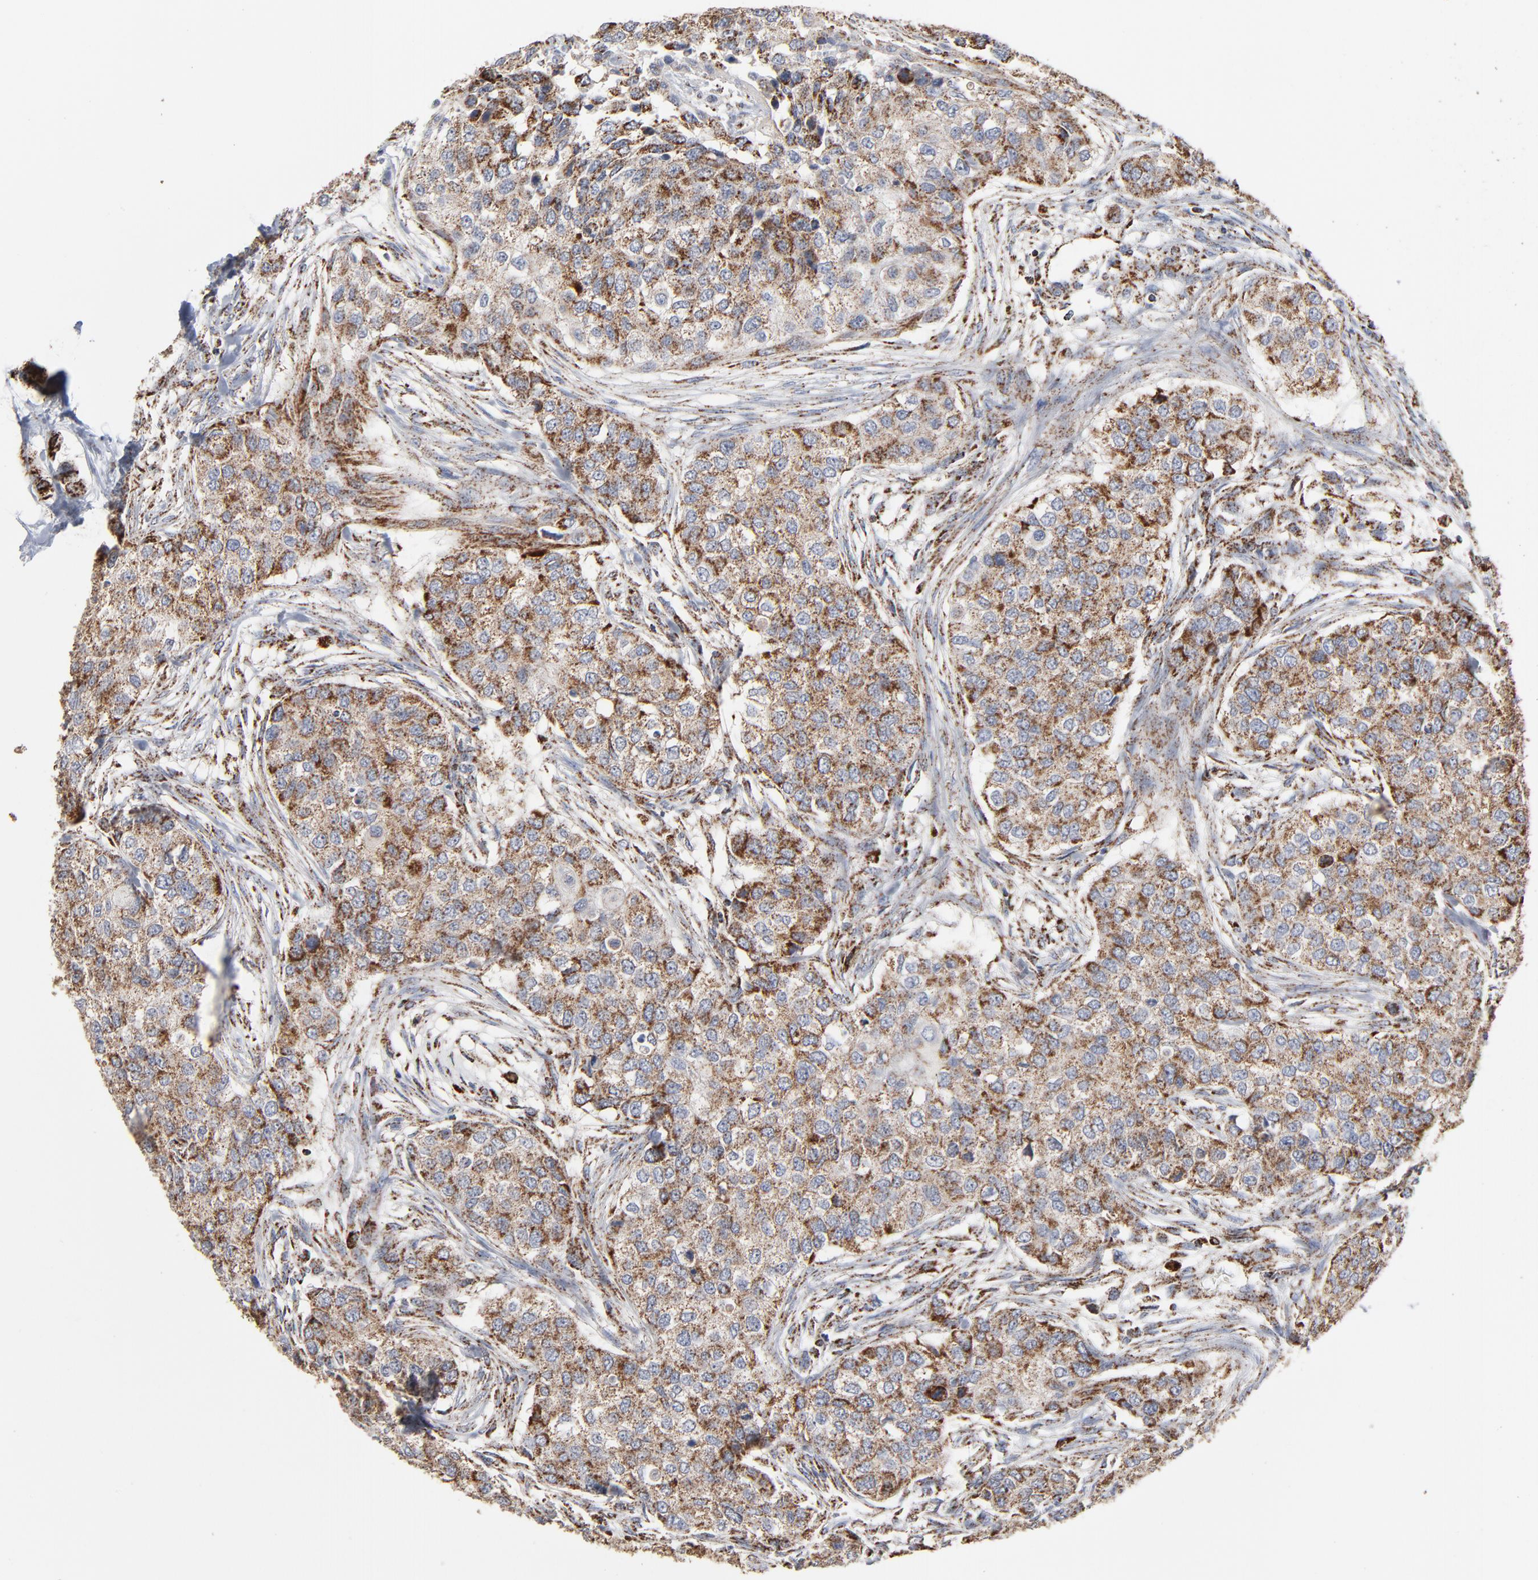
{"staining": {"intensity": "strong", "quantity": ">75%", "location": "cytoplasmic/membranous"}, "tissue": "breast cancer", "cell_type": "Tumor cells", "image_type": "cancer", "snomed": [{"axis": "morphology", "description": "Normal tissue, NOS"}, {"axis": "morphology", "description": "Duct carcinoma"}, {"axis": "topography", "description": "Breast"}], "caption": "Brown immunohistochemical staining in breast cancer shows strong cytoplasmic/membranous staining in about >75% of tumor cells.", "gene": "UQCRC1", "patient": {"sex": "female", "age": 49}}